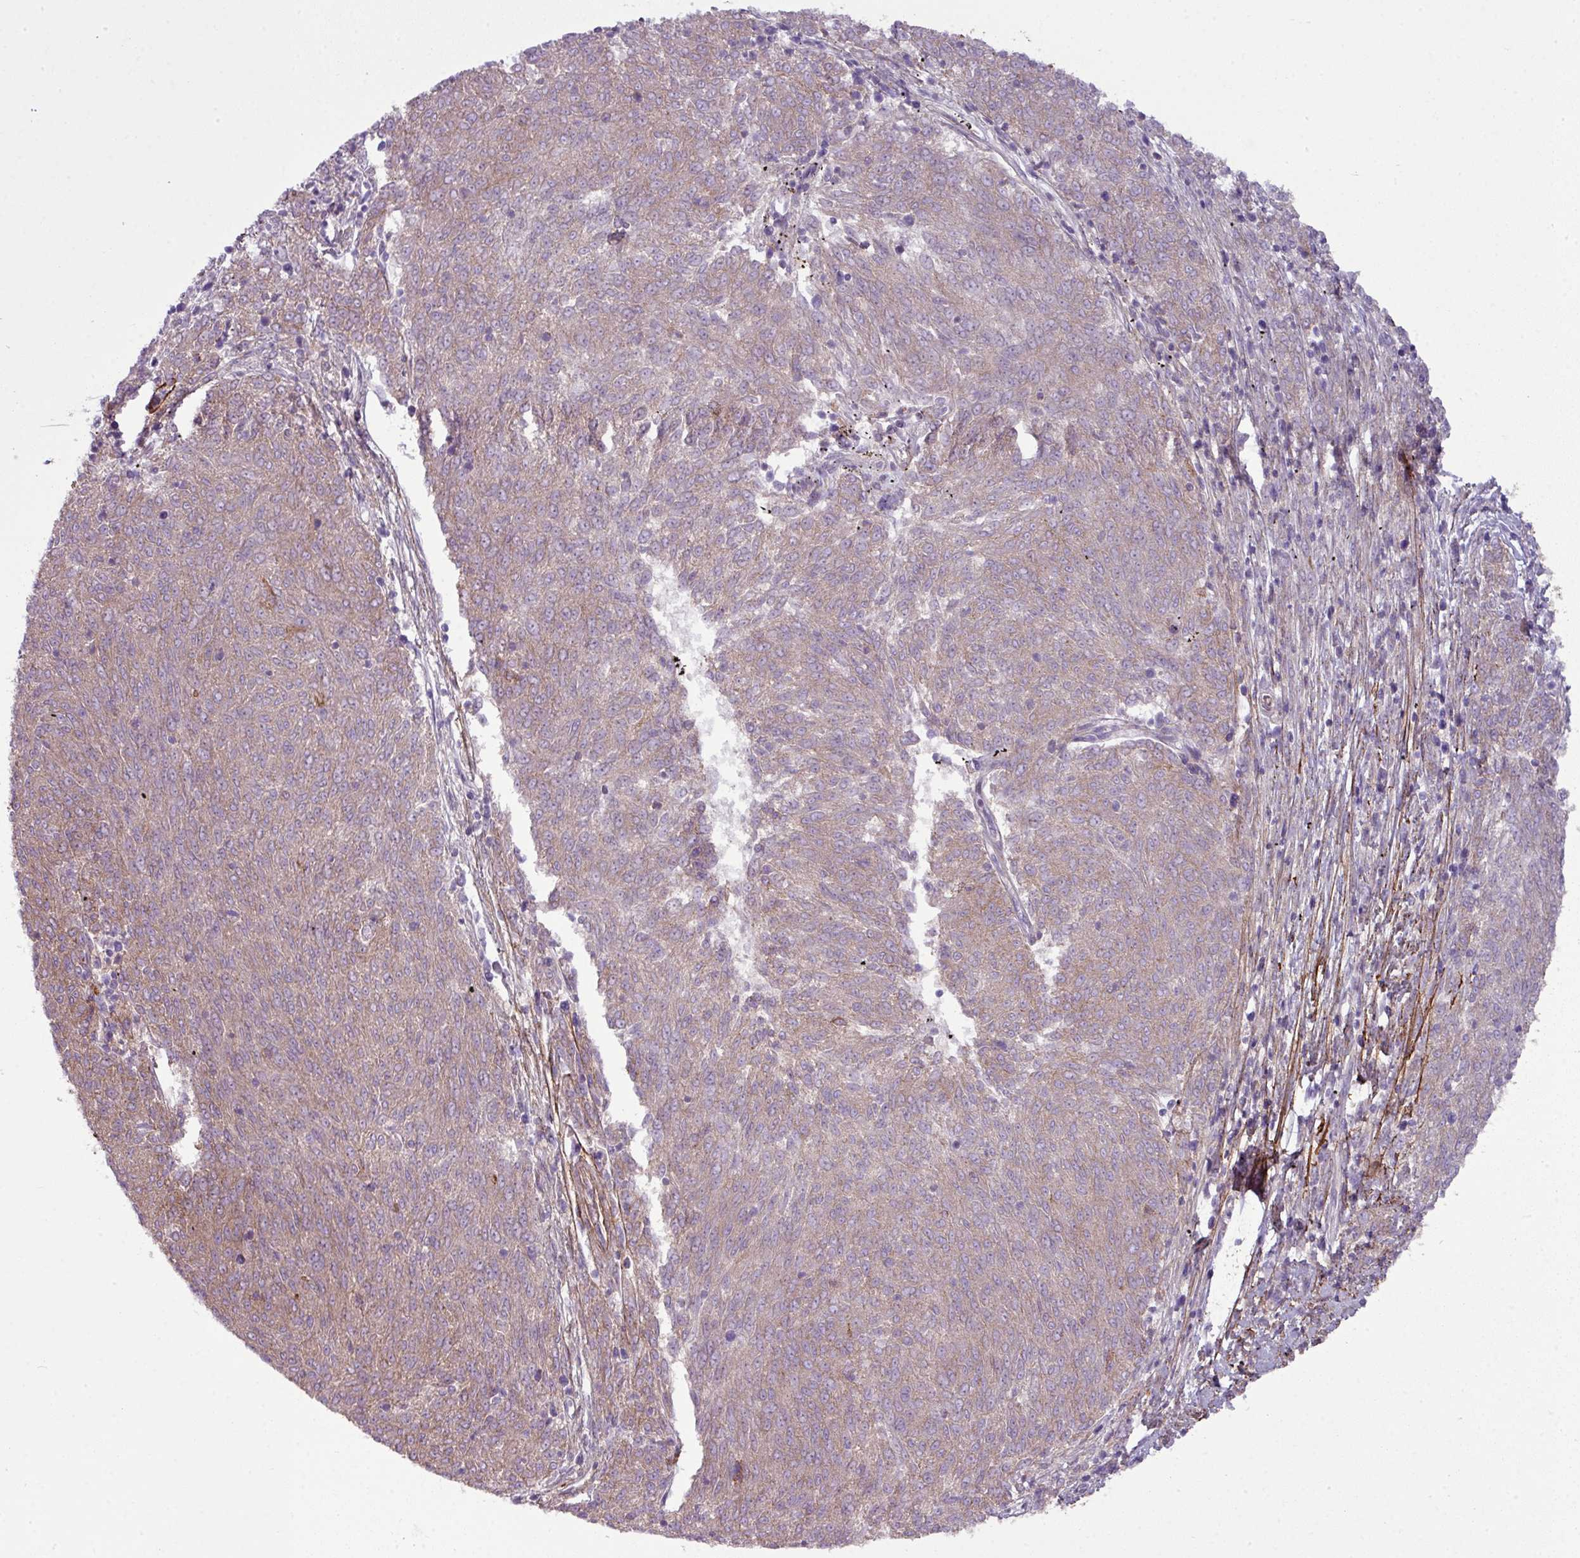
{"staining": {"intensity": "weak", "quantity": "25%-75%", "location": "cytoplasmic/membranous"}, "tissue": "melanoma", "cell_type": "Tumor cells", "image_type": "cancer", "snomed": [{"axis": "morphology", "description": "Malignant melanoma, NOS"}, {"axis": "topography", "description": "Skin"}], "caption": "High-magnification brightfield microscopy of melanoma stained with DAB (brown) and counterstained with hematoxylin (blue). tumor cells exhibit weak cytoplasmic/membranous staining is identified in approximately25%-75% of cells.", "gene": "COL8A1", "patient": {"sex": "female", "age": 72}}